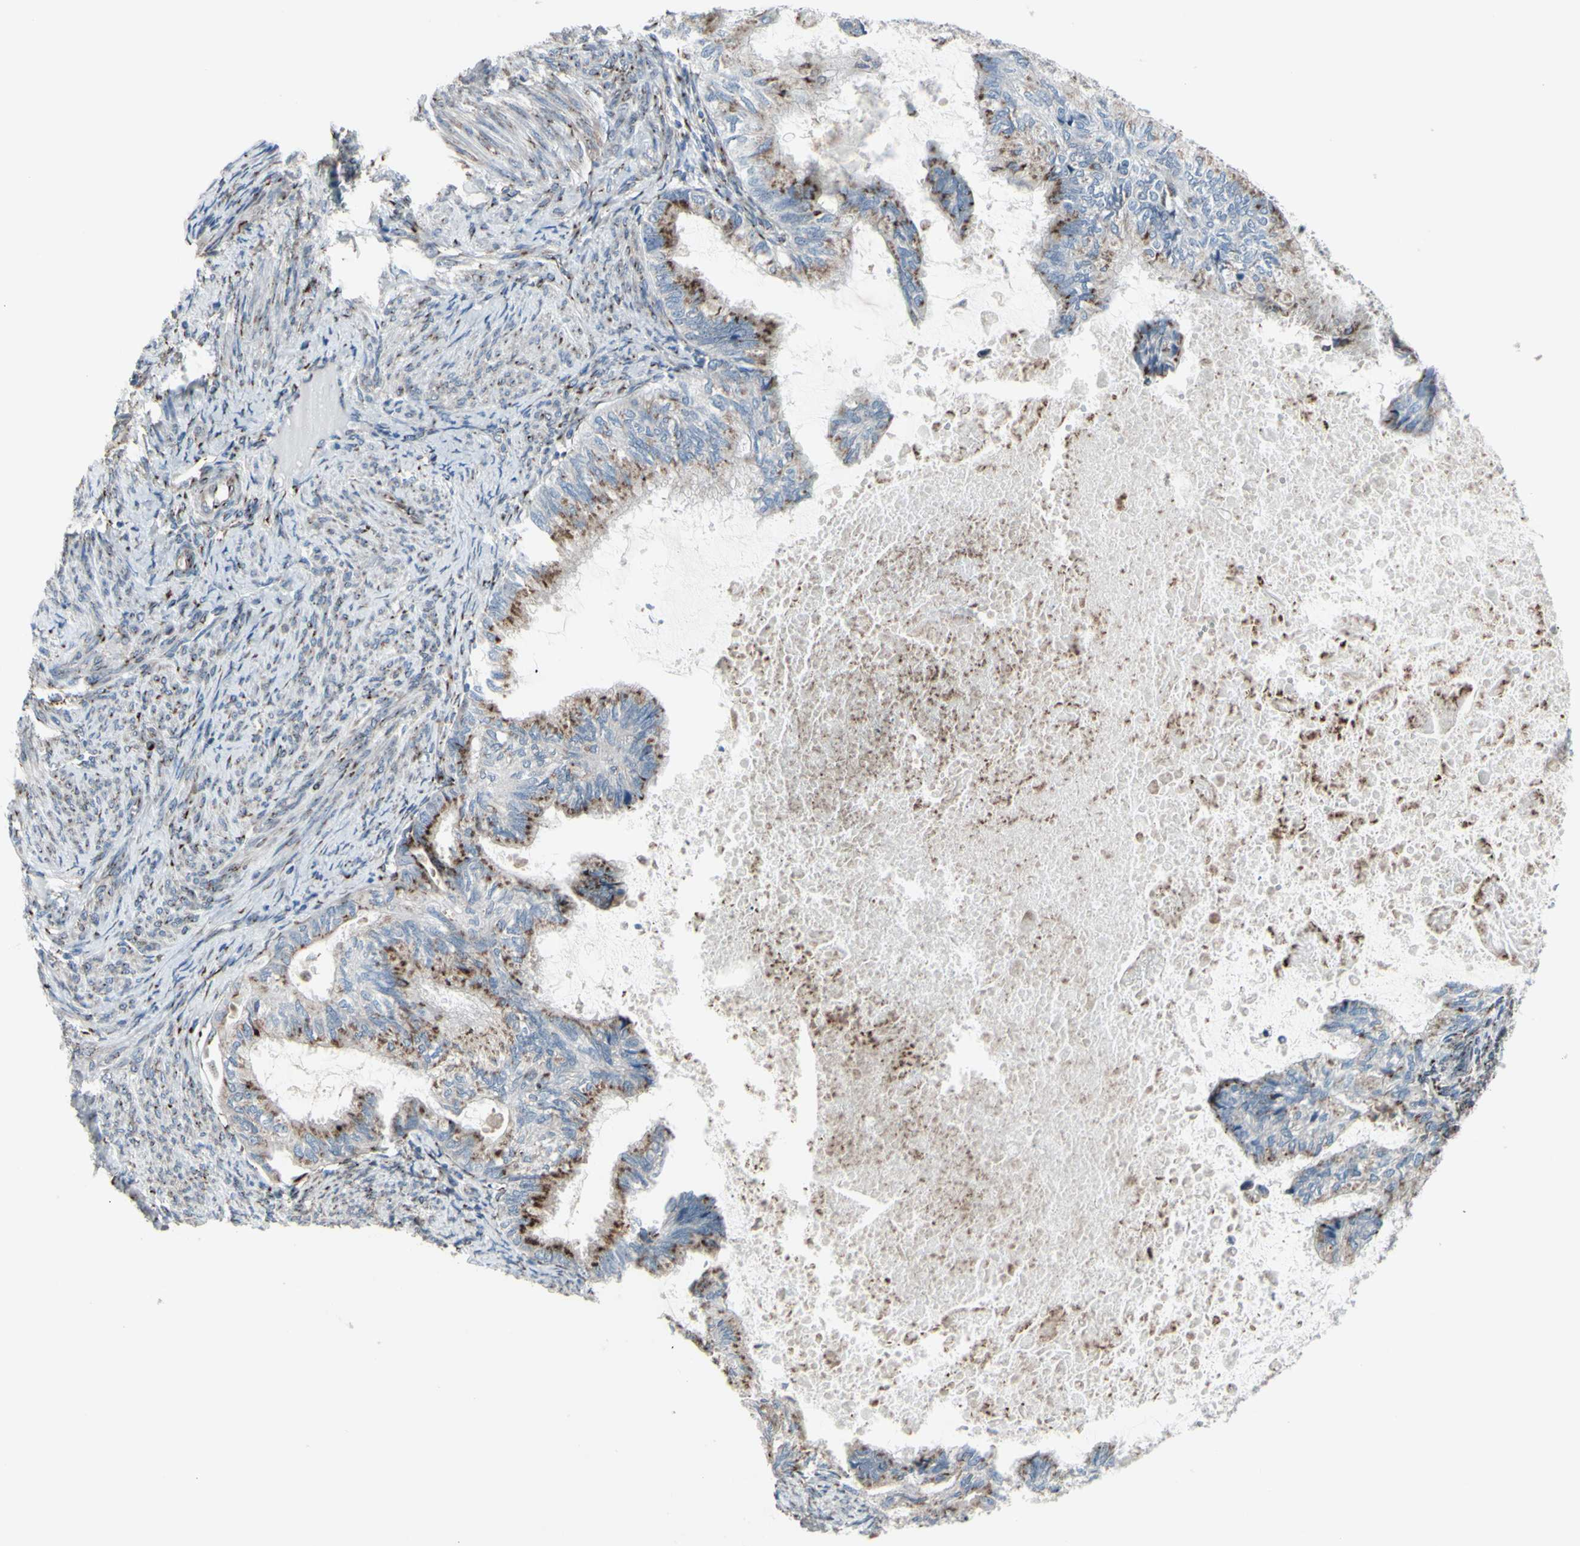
{"staining": {"intensity": "strong", "quantity": "25%-75%", "location": "cytoplasmic/membranous"}, "tissue": "cervical cancer", "cell_type": "Tumor cells", "image_type": "cancer", "snomed": [{"axis": "morphology", "description": "Normal tissue, NOS"}, {"axis": "morphology", "description": "Adenocarcinoma, NOS"}, {"axis": "topography", "description": "Cervix"}, {"axis": "topography", "description": "Endometrium"}], "caption": "Tumor cells exhibit strong cytoplasmic/membranous positivity in about 25%-75% of cells in adenocarcinoma (cervical).", "gene": "GLG1", "patient": {"sex": "female", "age": 86}}